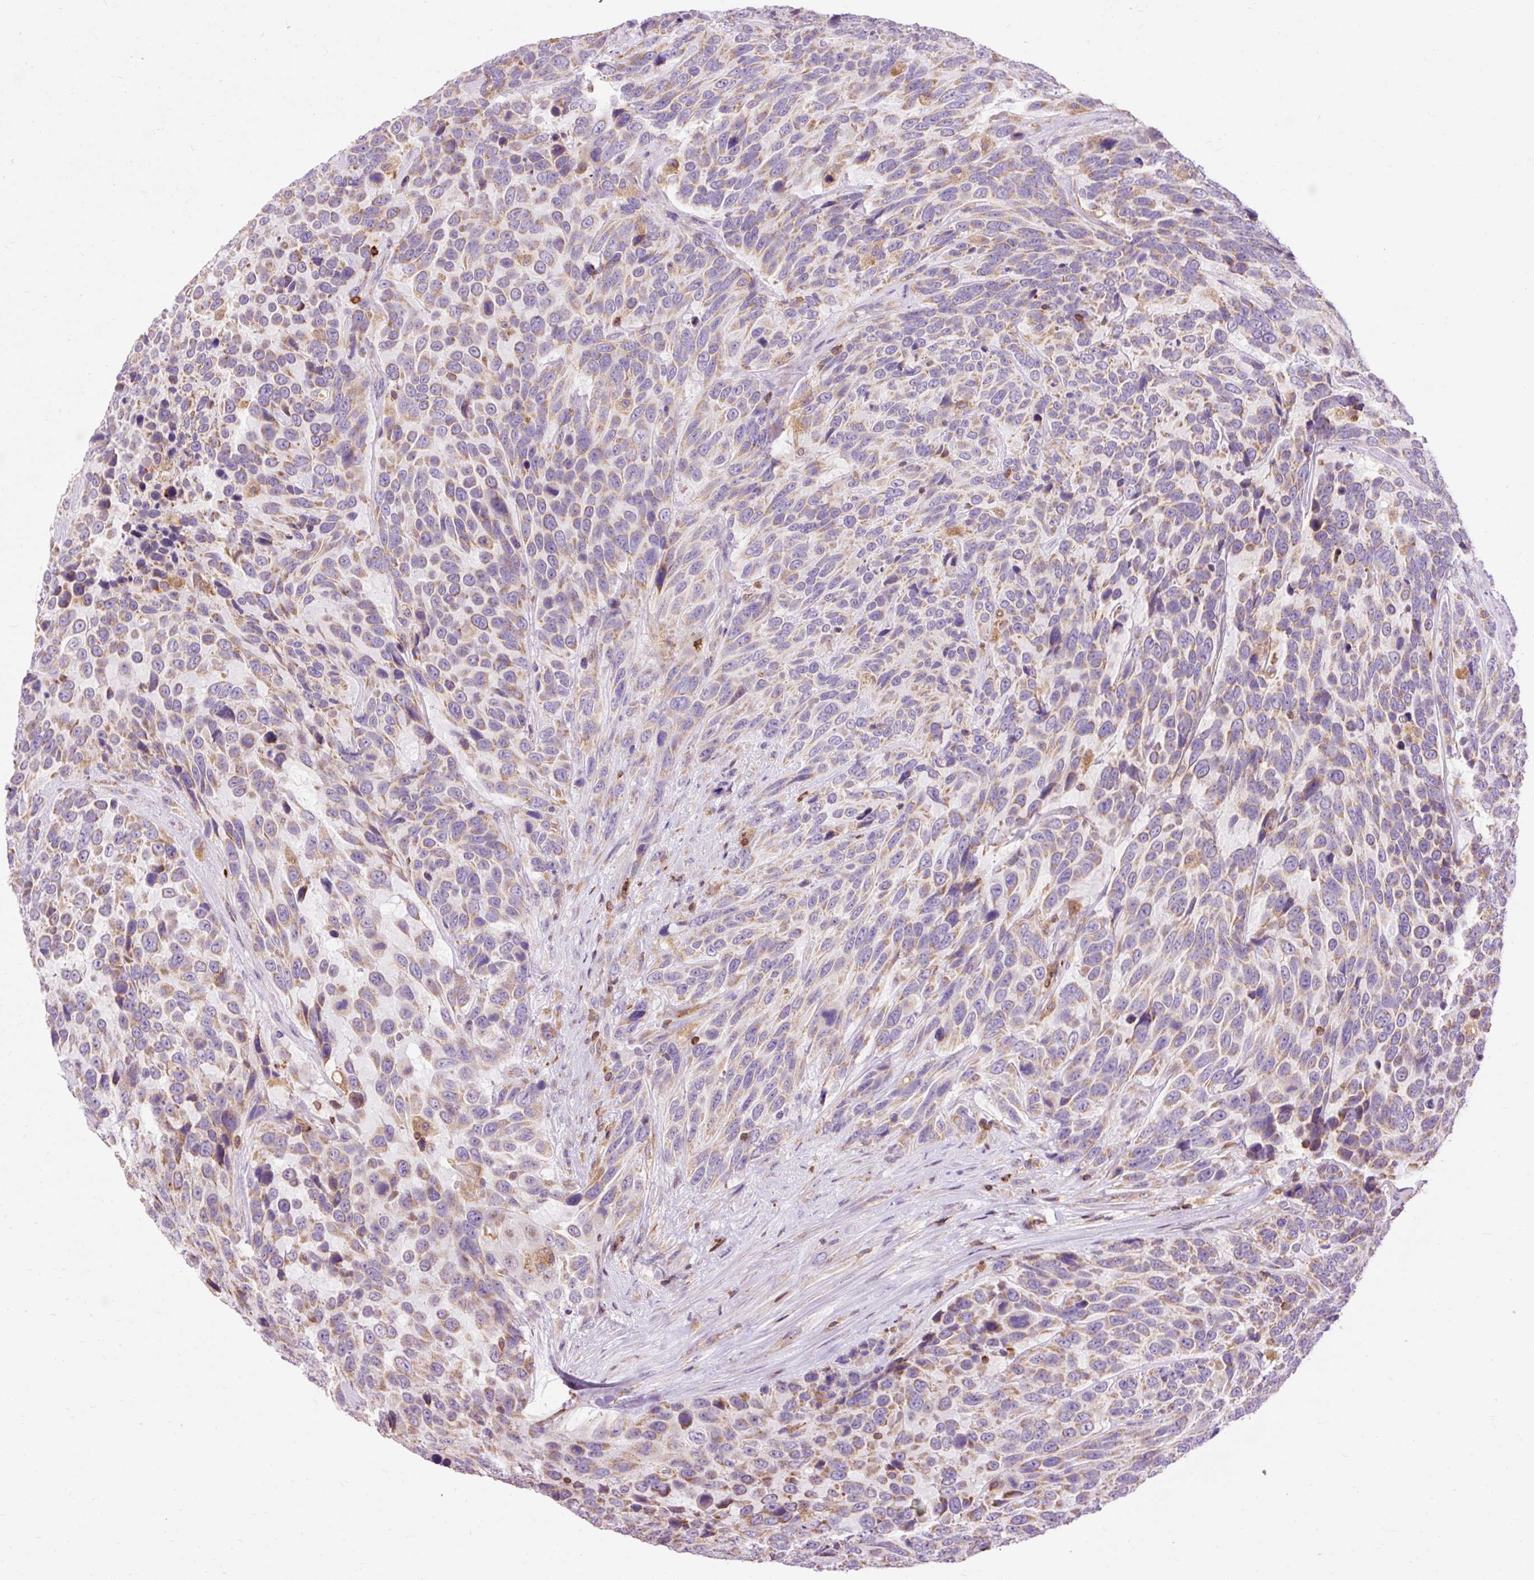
{"staining": {"intensity": "moderate", "quantity": ">75%", "location": "cytoplasmic/membranous"}, "tissue": "urothelial cancer", "cell_type": "Tumor cells", "image_type": "cancer", "snomed": [{"axis": "morphology", "description": "Urothelial carcinoma, High grade"}, {"axis": "topography", "description": "Urinary bladder"}], "caption": "Urothelial cancer stained with a brown dye shows moderate cytoplasmic/membranous positive staining in about >75% of tumor cells.", "gene": "CD83", "patient": {"sex": "female", "age": 70}}